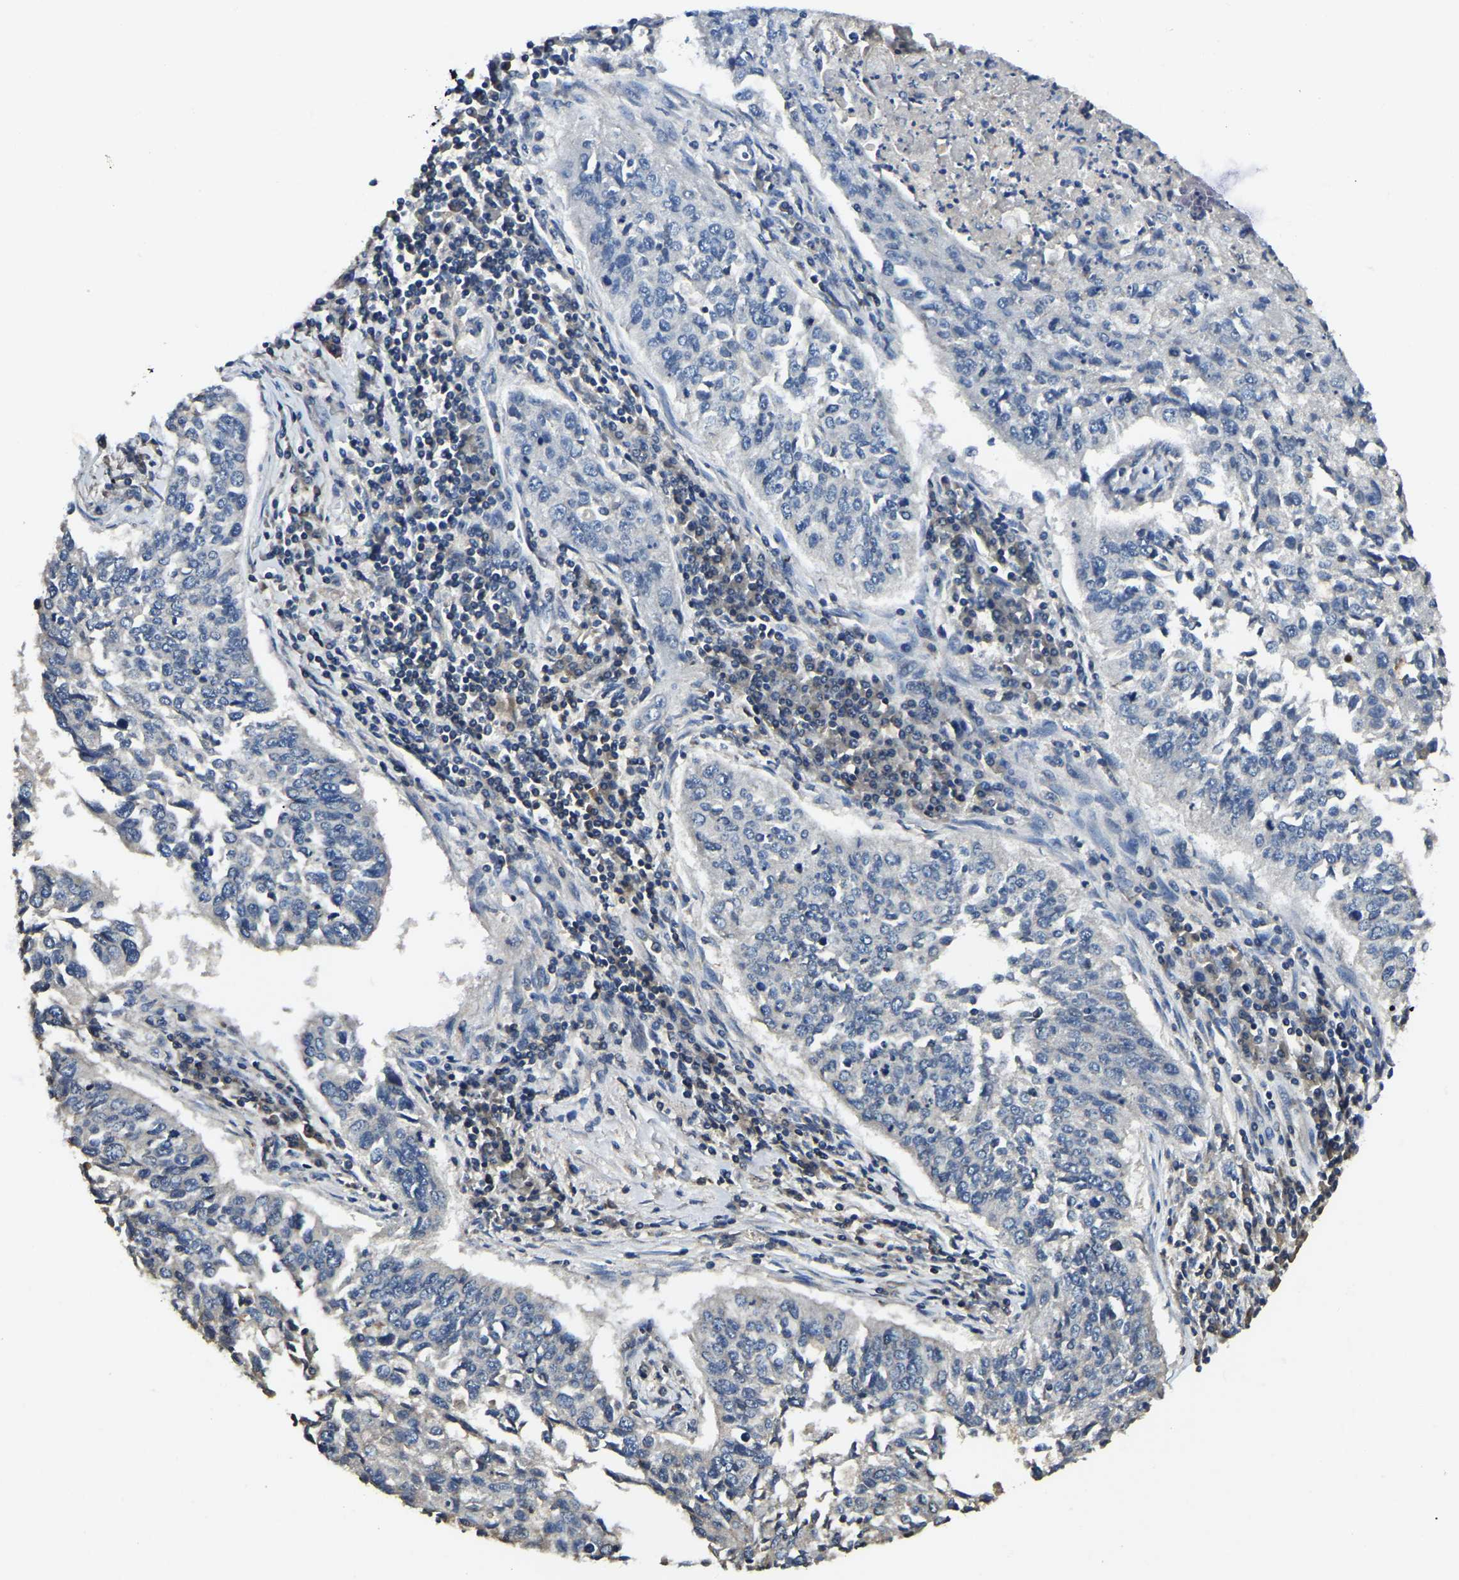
{"staining": {"intensity": "negative", "quantity": "none", "location": "none"}, "tissue": "lung cancer", "cell_type": "Tumor cells", "image_type": "cancer", "snomed": [{"axis": "morphology", "description": "Normal tissue, NOS"}, {"axis": "morphology", "description": "Squamous cell carcinoma, NOS"}, {"axis": "topography", "description": "Cartilage tissue"}, {"axis": "topography", "description": "Bronchus"}, {"axis": "topography", "description": "Lung"}], "caption": "Tumor cells show no significant protein expression in lung cancer (squamous cell carcinoma).", "gene": "SMPD2", "patient": {"sex": "female", "age": 49}}